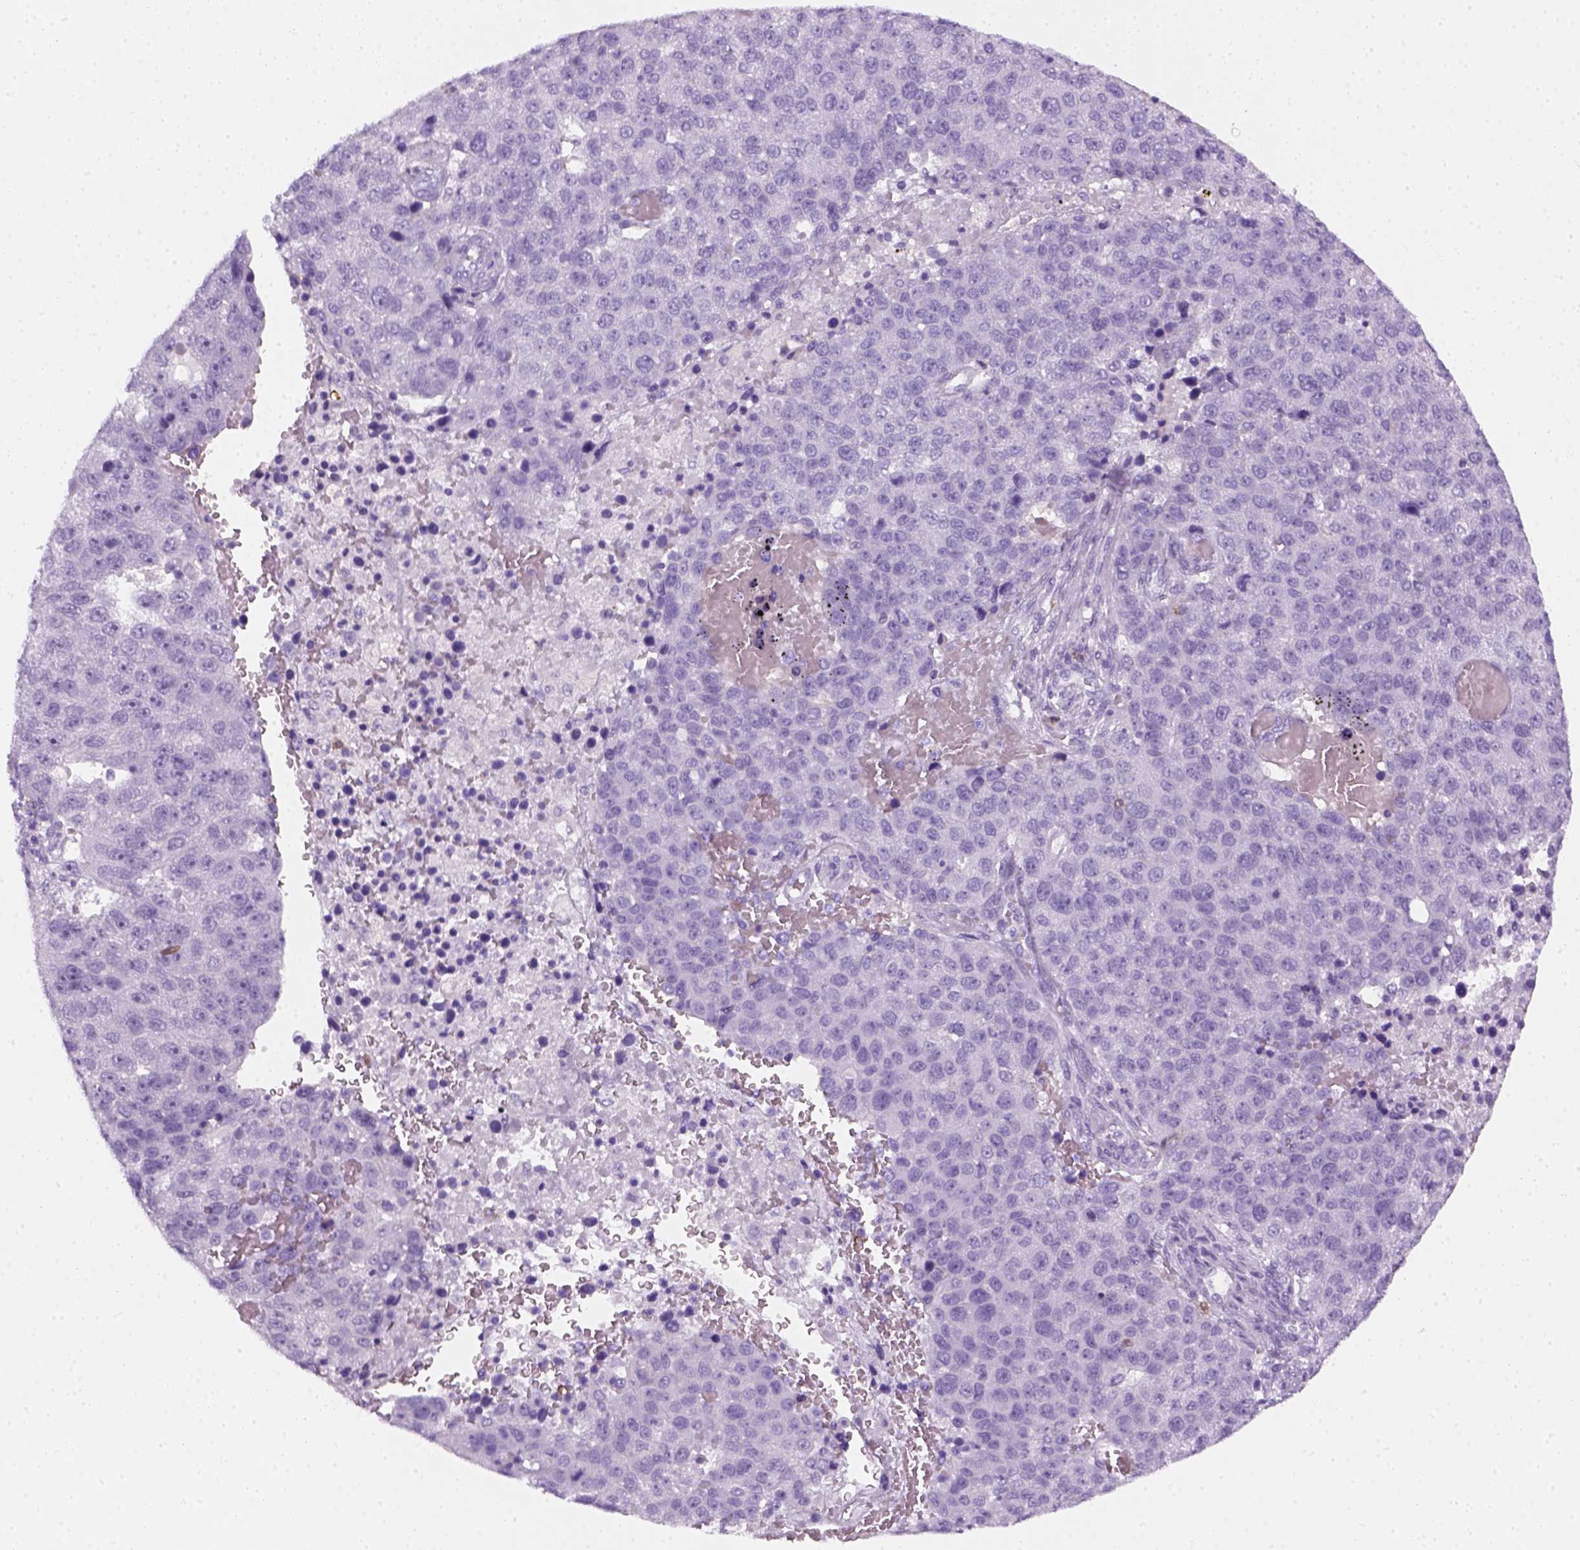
{"staining": {"intensity": "negative", "quantity": "none", "location": "none"}, "tissue": "pancreatic cancer", "cell_type": "Tumor cells", "image_type": "cancer", "snomed": [{"axis": "morphology", "description": "Adenocarcinoma, NOS"}, {"axis": "topography", "description": "Pancreas"}], "caption": "Adenocarcinoma (pancreatic) was stained to show a protein in brown. There is no significant staining in tumor cells. Brightfield microscopy of immunohistochemistry (IHC) stained with DAB (brown) and hematoxylin (blue), captured at high magnification.", "gene": "AQP3", "patient": {"sex": "female", "age": 61}}